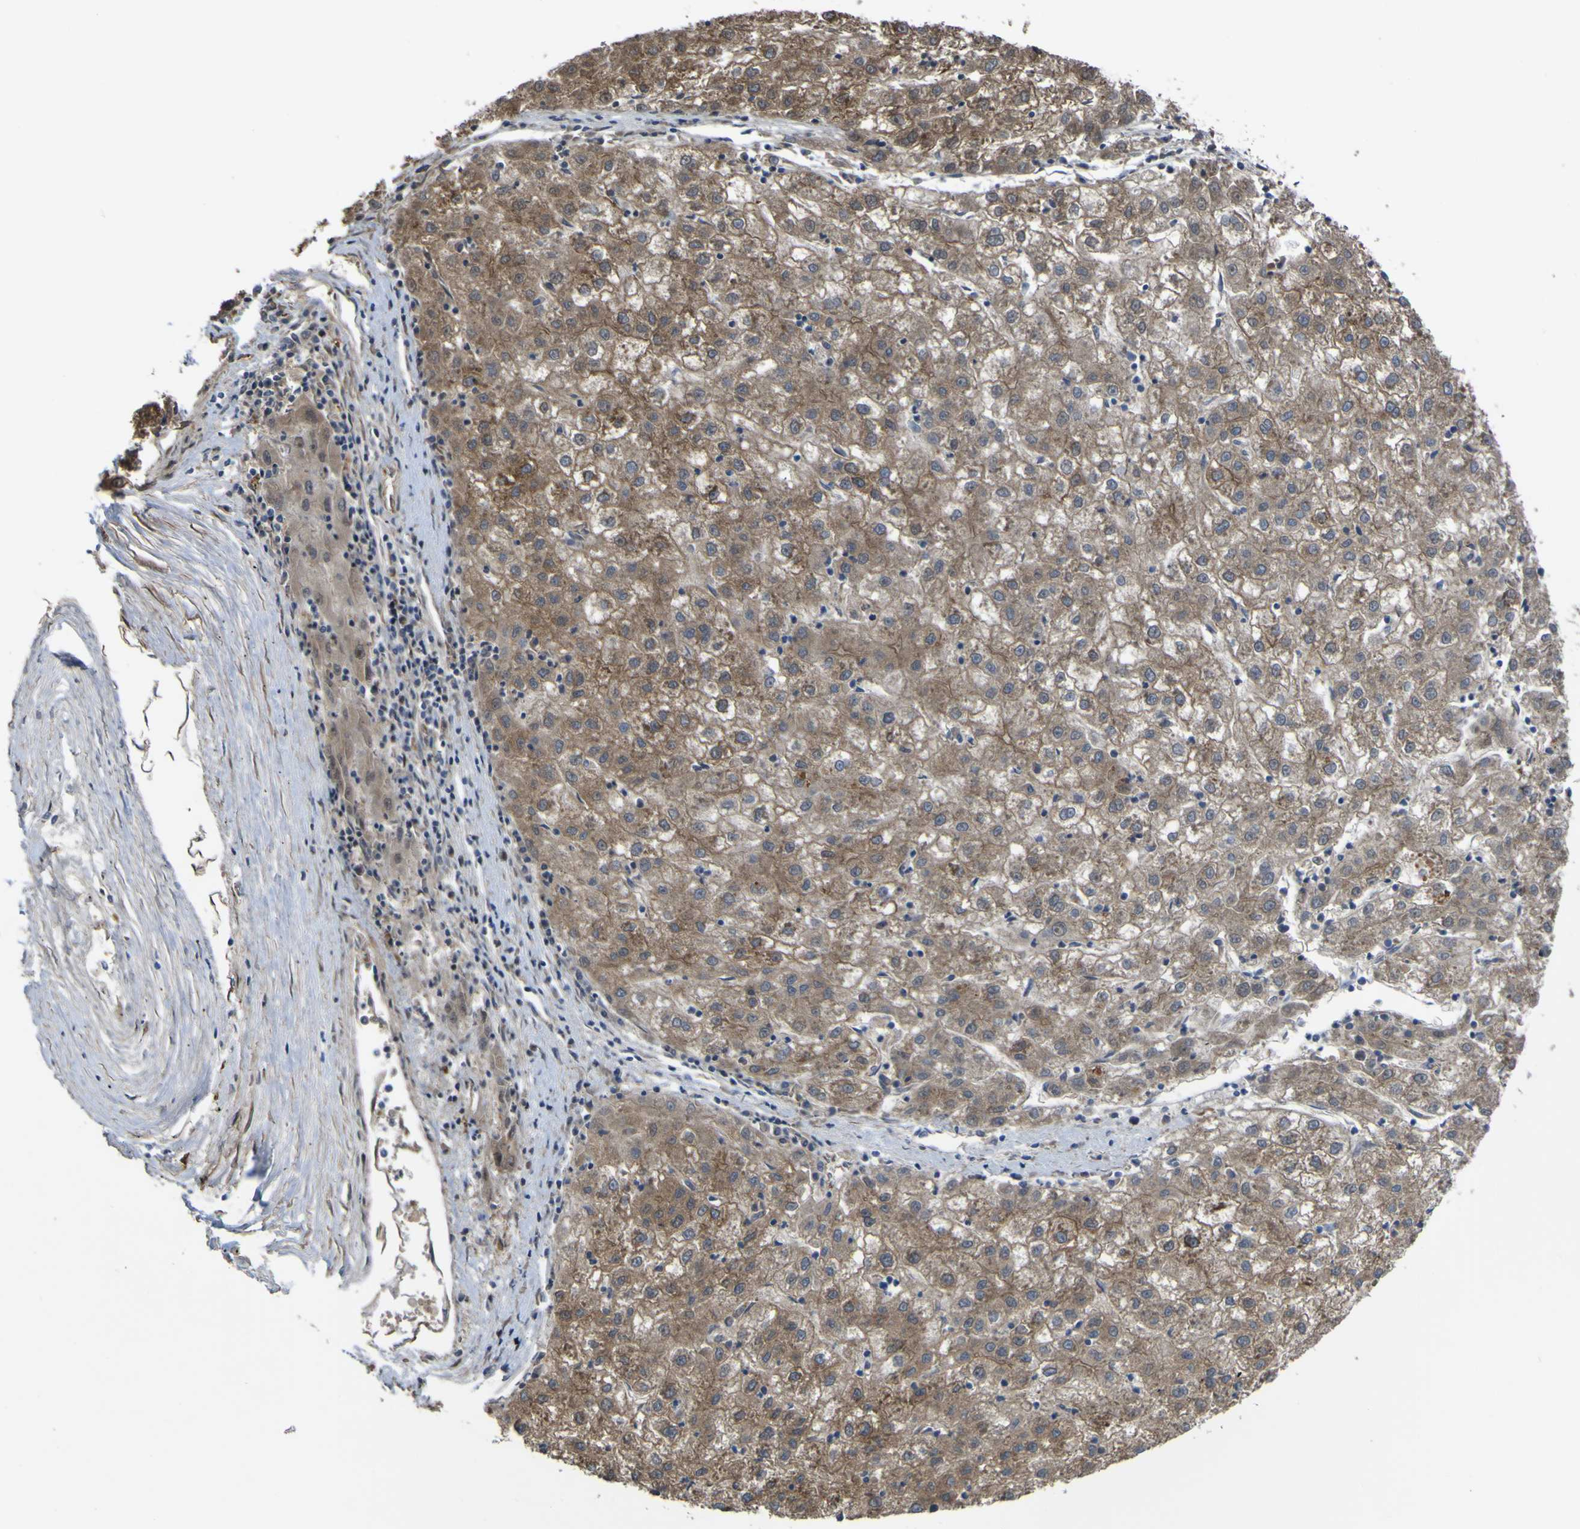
{"staining": {"intensity": "moderate", "quantity": ">75%", "location": "cytoplasmic/membranous"}, "tissue": "liver cancer", "cell_type": "Tumor cells", "image_type": "cancer", "snomed": [{"axis": "morphology", "description": "Carcinoma, Hepatocellular, NOS"}, {"axis": "topography", "description": "Liver"}], "caption": "DAB immunohistochemical staining of human liver cancer (hepatocellular carcinoma) displays moderate cytoplasmic/membranous protein staining in approximately >75% of tumor cells.", "gene": "FBXO30", "patient": {"sex": "male", "age": 72}}